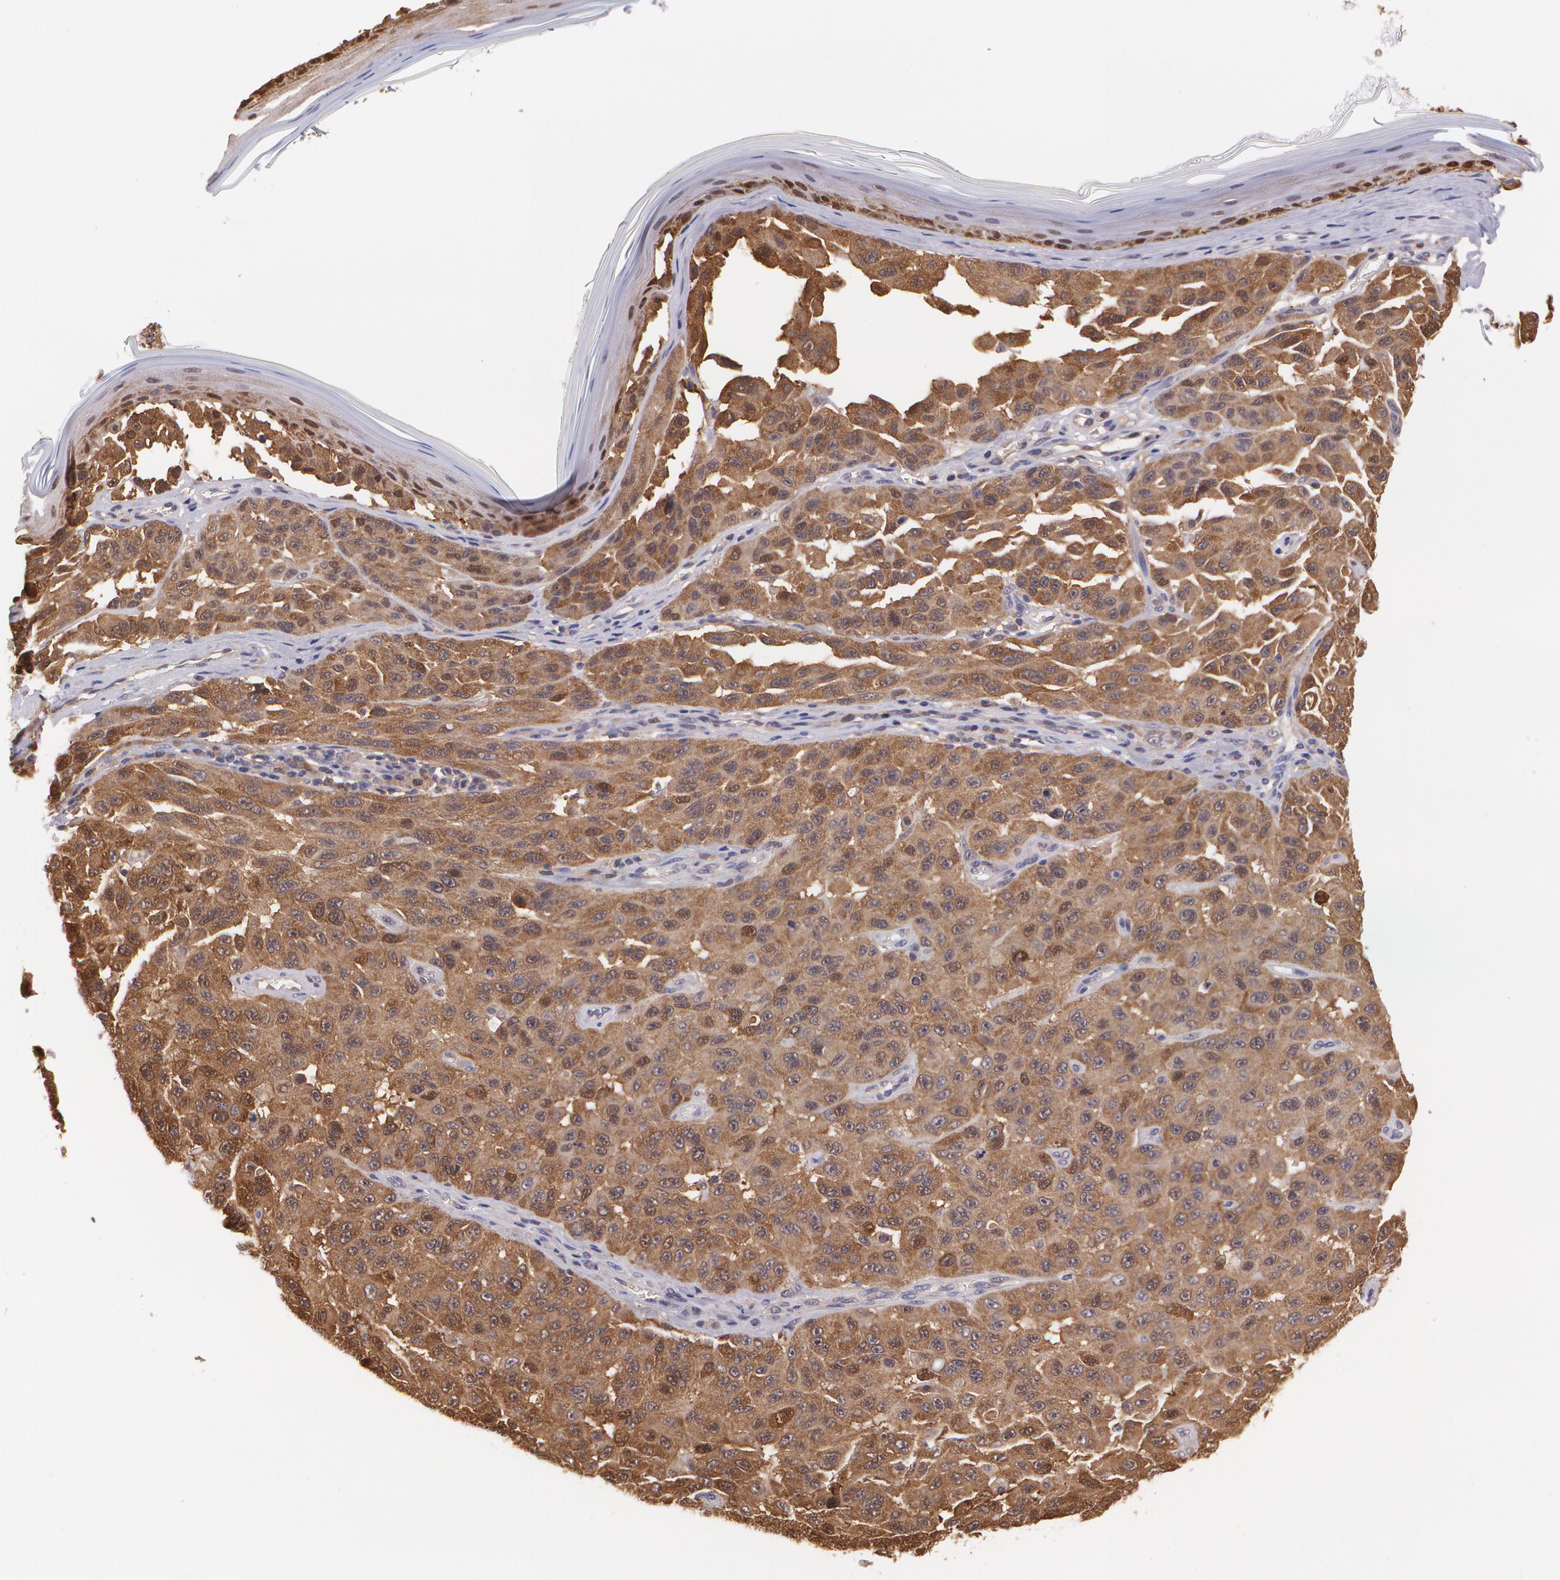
{"staining": {"intensity": "strong", "quantity": ">75%", "location": "cytoplasmic/membranous"}, "tissue": "melanoma", "cell_type": "Tumor cells", "image_type": "cancer", "snomed": [{"axis": "morphology", "description": "Malignant melanoma, NOS"}, {"axis": "topography", "description": "Skin"}], "caption": "Melanoma stained for a protein (brown) demonstrates strong cytoplasmic/membranous positive staining in about >75% of tumor cells.", "gene": "HSPH1", "patient": {"sex": "male", "age": 30}}